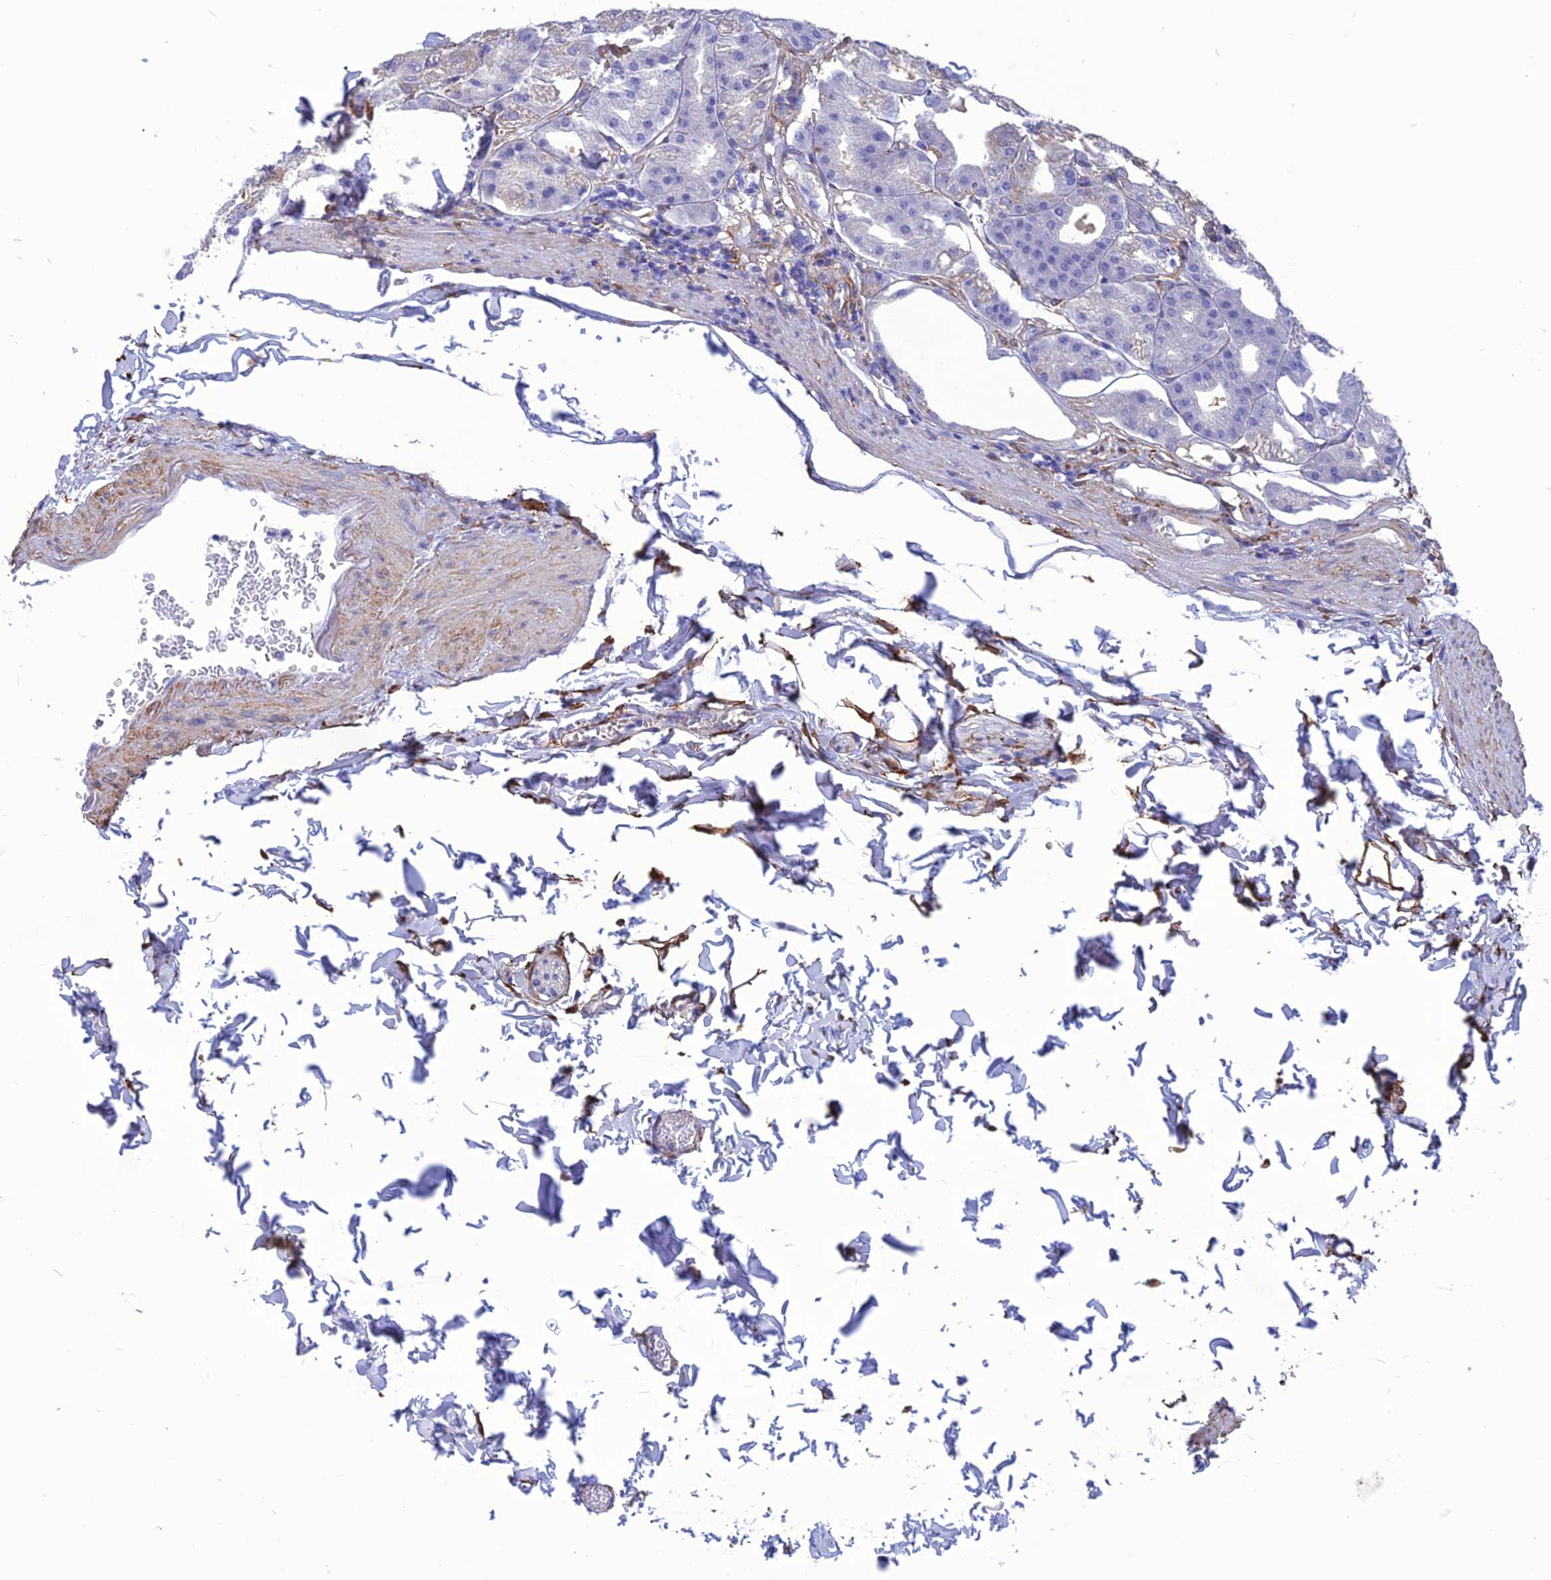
{"staining": {"intensity": "weak", "quantity": "<25%", "location": "cytoplasmic/membranous"}, "tissue": "stomach", "cell_type": "Glandular cells", "image_type": "normal", "snomed": [{"axis": "morphology", "description": "Normal tissue, NOS"}, {"axis": "topography", "description": "Stomach, lower"}], "caption": "Immunohistochemistry of unremarkable human stomach exhibits no expression in glandular cells. The staining is performed using DAB (3,3'-diaminobenzidine) brown chromogen with nuclei counter-stained in using hematoxylin.", "gene": "NKD1", "patient": {"sex": "male", "age": 71}}